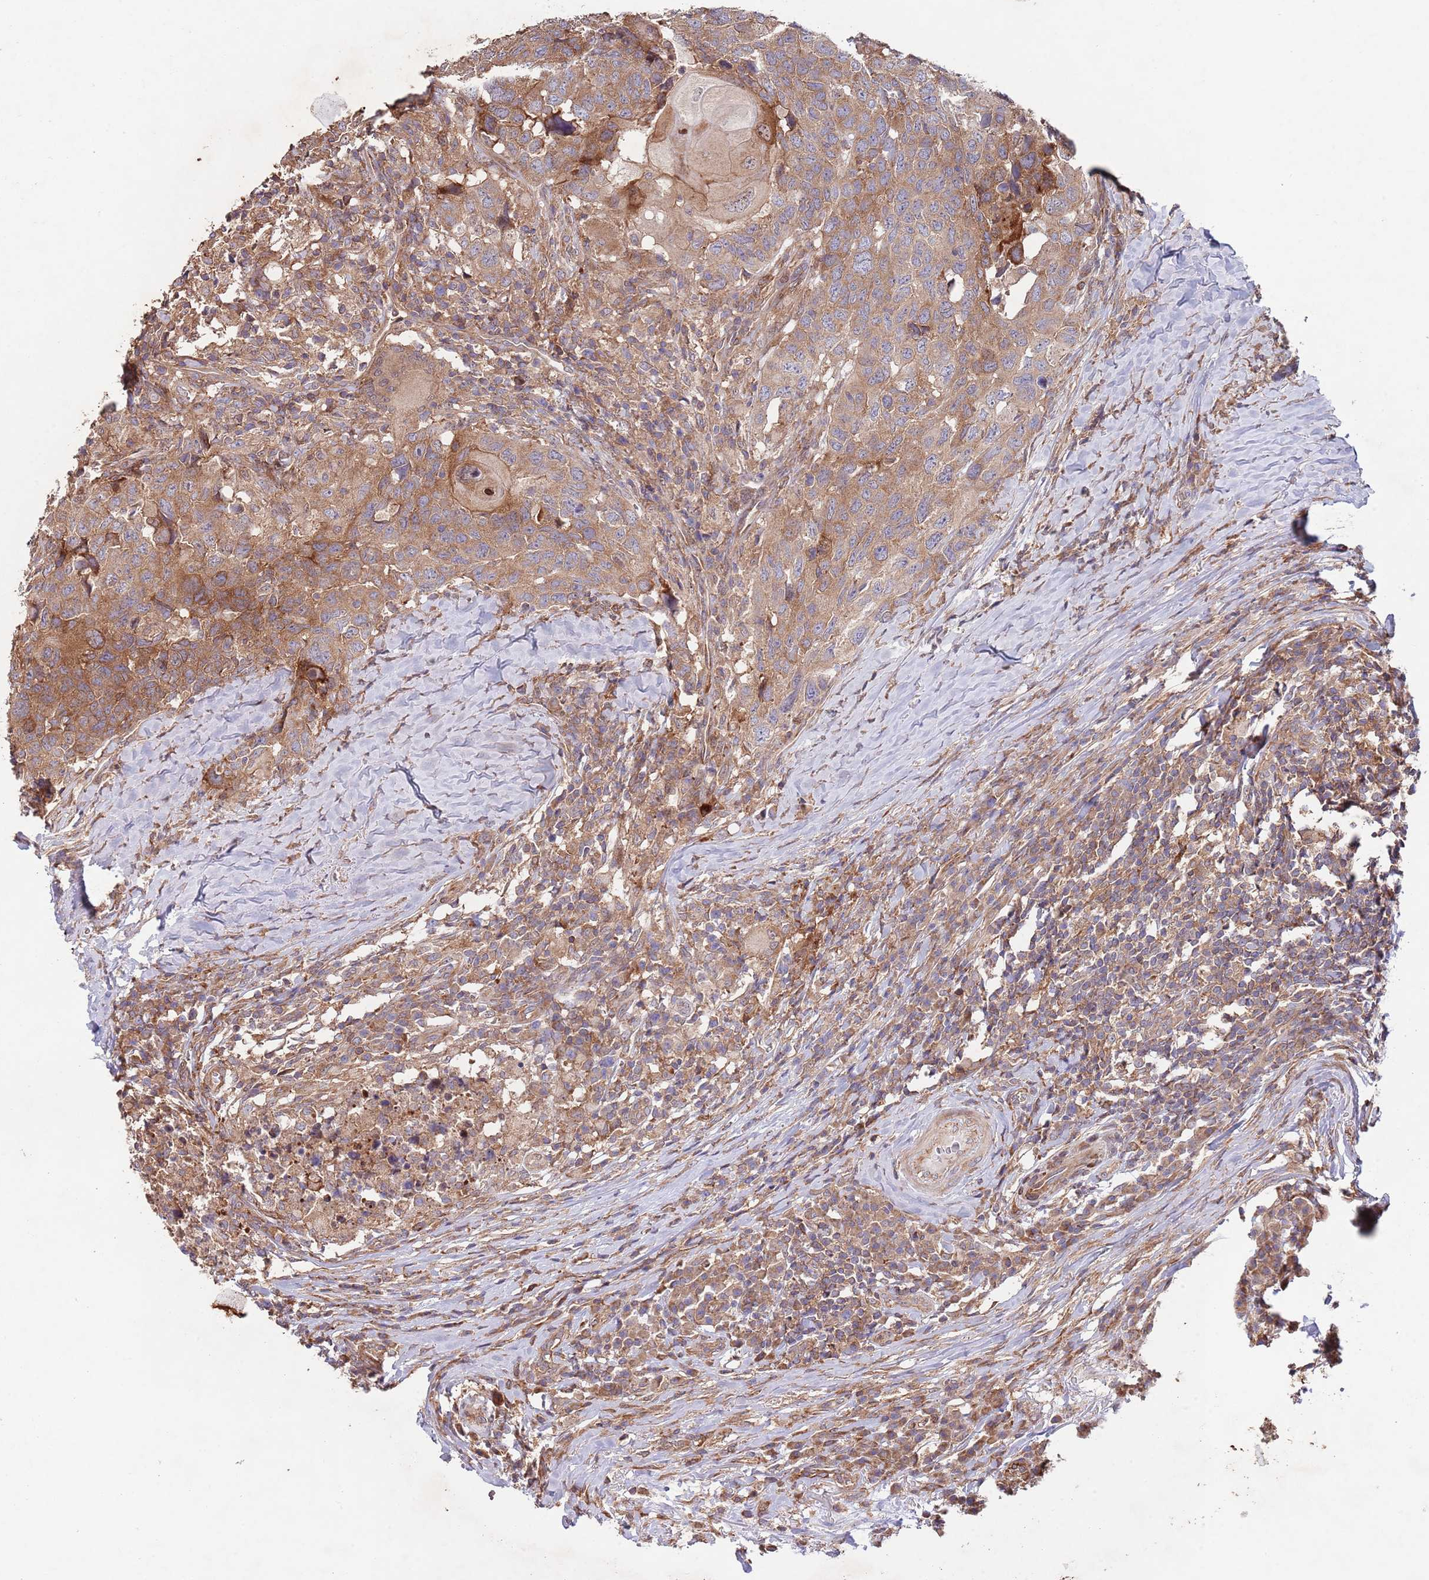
{"staining": {"intensity": "moderate", "quantity": ">75%", "location": "cytoplasmic/membranous"}, "tissue": "head and neck cancer", "cell_type": "Tumor cells", "image_type": "cancer", "snomed": [{"axis": "morphology", "description": "Normal tissue, NOS"}, {"axis": "morphology", "description": "Squamous cell carcinoma, NOS"}, {"axis": "topography", "description": "Skeletal muscle"}, {"axis": "topography", "description": "Vascular tissue"}, {"axis": "topography", "description": "Peripheral nerve tissue"}, {"axis": "topography", "description": "Head-Neck"}], "caption": "This is an image of IHC staining of squamous cell carcinoma (head and neck), which shows moderate positivity in the cytoplasmic/membranous of tumor cells.", "gene": "RNF19B", "patient": {"sex": "male", "age": 66}}